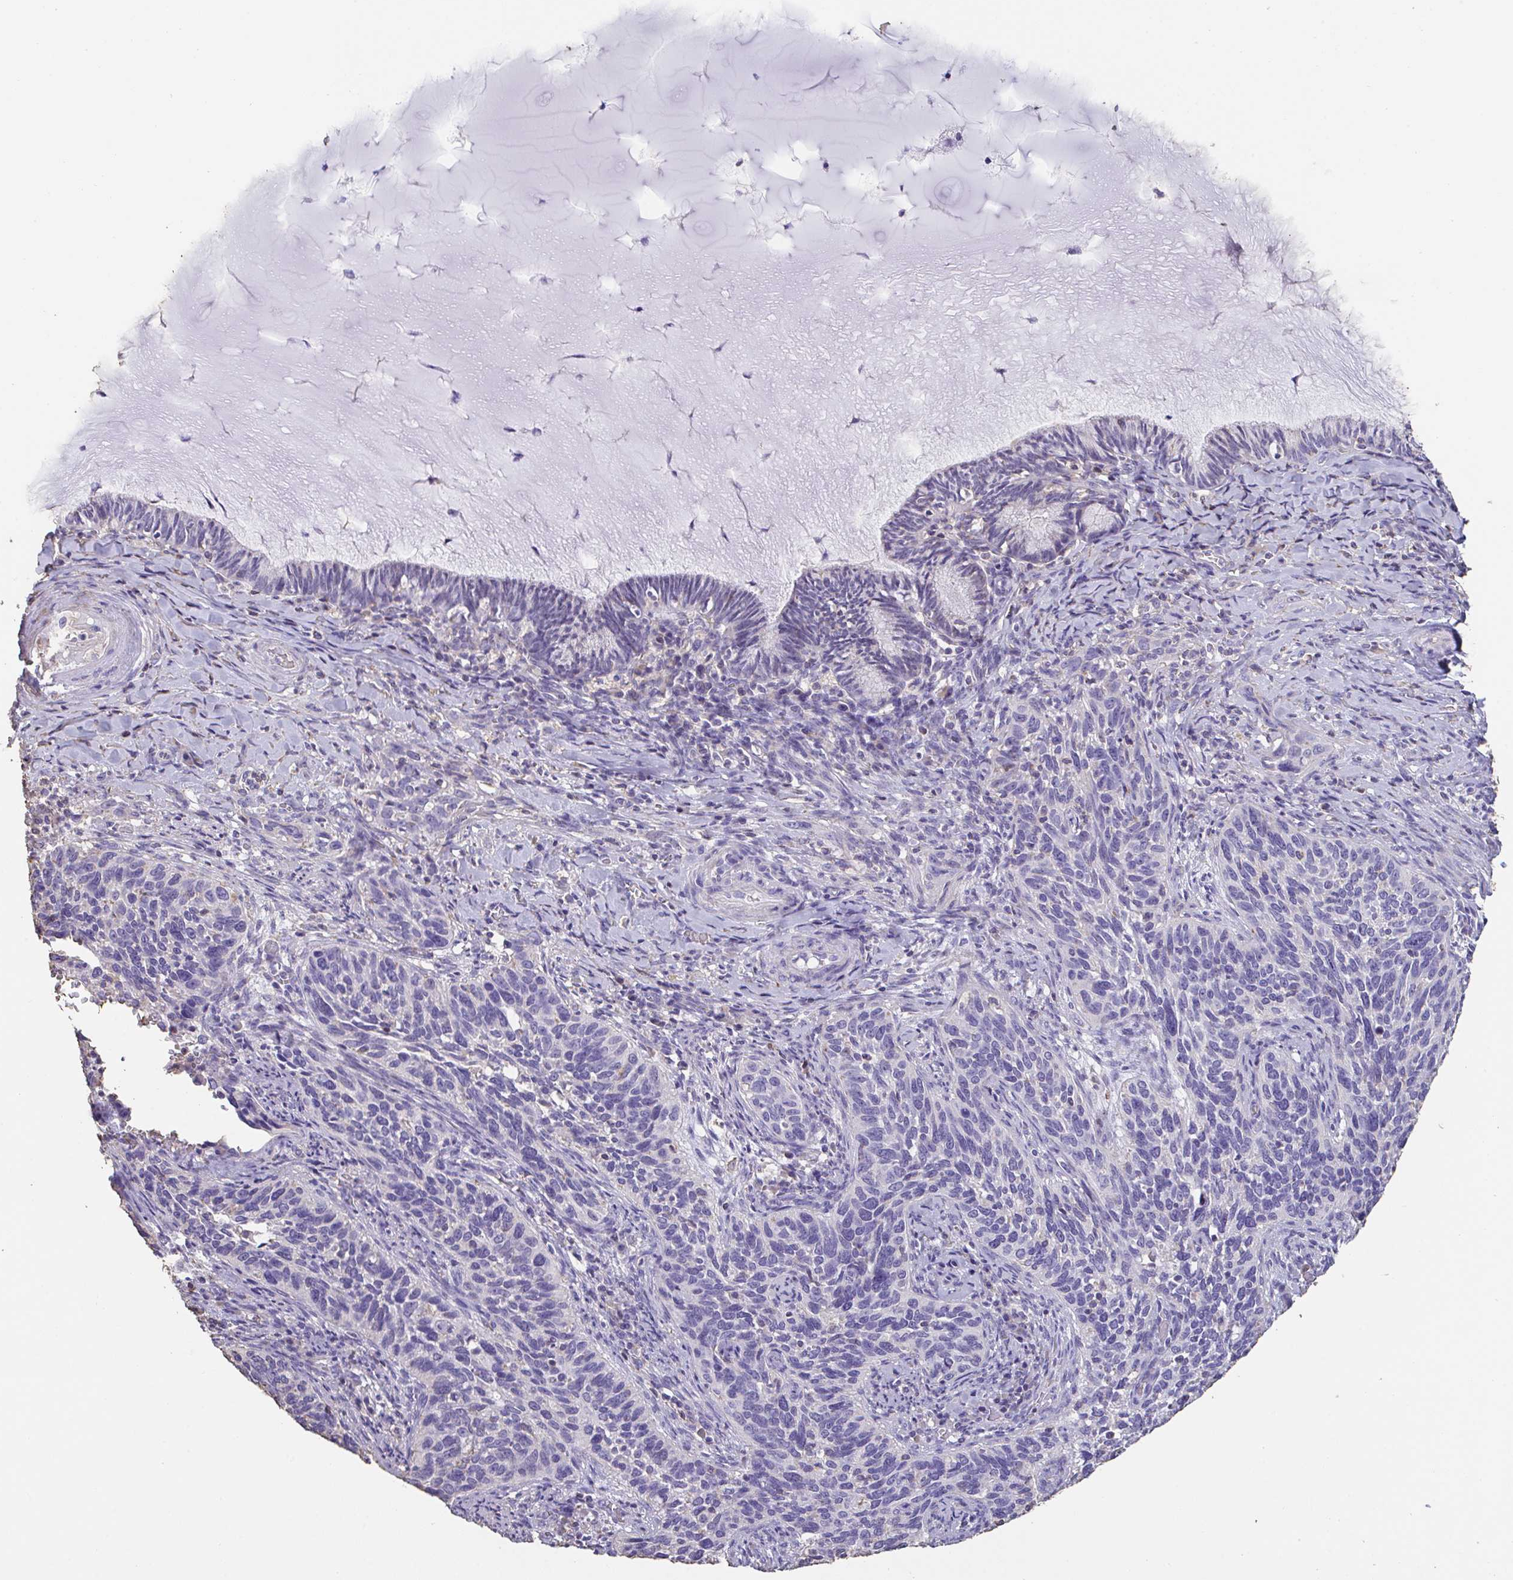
{"staining": {"intensity": "negative", "quantity": "none", "location": "none"}, "tissue": "cervical cancer", "cell_type": "Tumor cells", "image_type": "cancer", "snomed": [{"axis": "morphology", "description": "Squamous cell carcinoma, NOS"}, {"axis": "topography", "description": "Cervix"}], "caption": "Squamous cell carcinoma (cervical) stained for a protein using IHC exhibits no staining tumor cells.", "gene": "IL23R", "patient": {"sex": "female", "age": 51}}